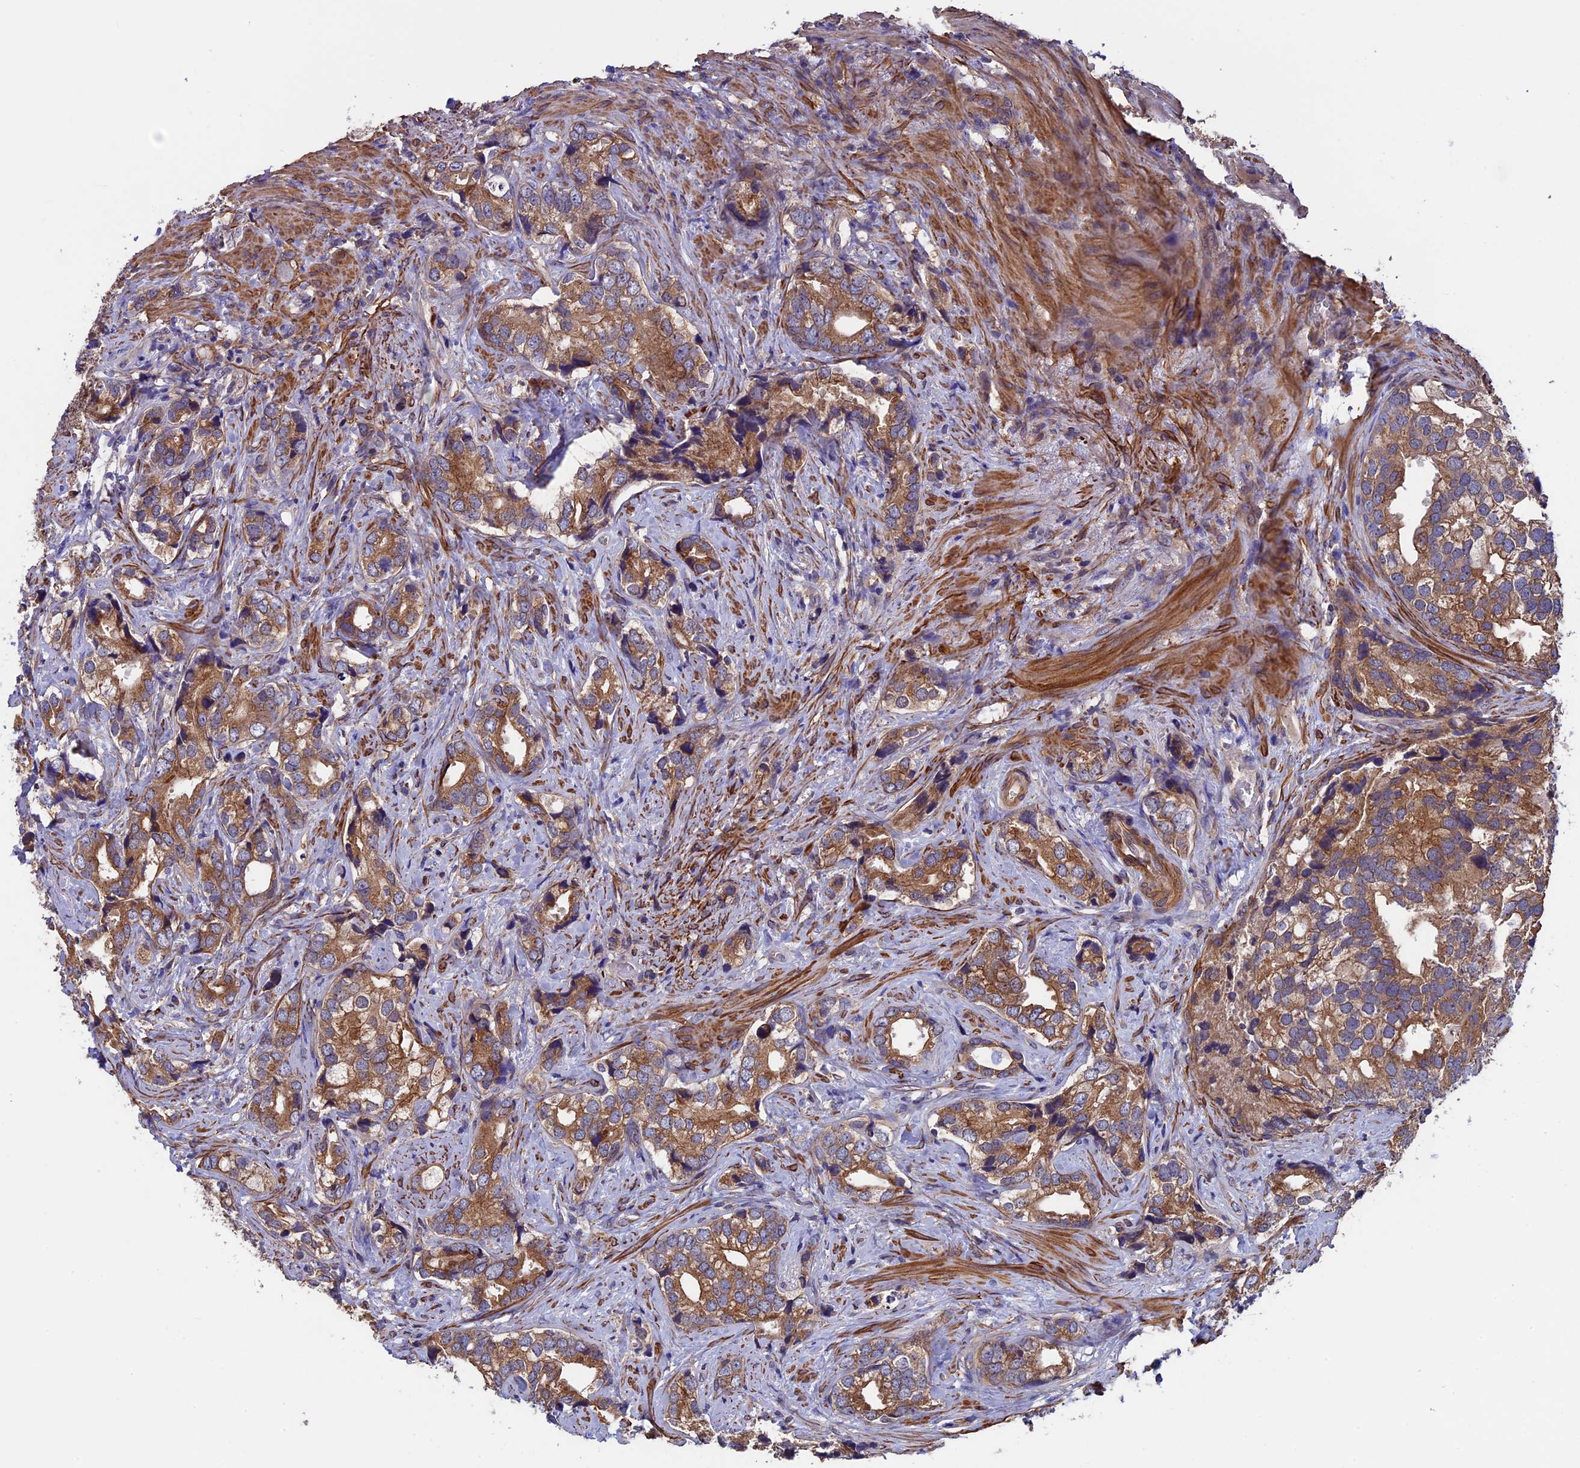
{"staining": {"intensity": "moderate", "quantity": ">75%", "location": "cytoplasmic/membranous"}, "tissue": "prostate cancer", "cell_type": "Tumor cells", "image_type": "cancer", "snomed": [{"axis": "morphology", "description": "Adenocarcinoma, High grade"}, {"axis": "topography", "description": "Prostate"}], "caption": "Tumor cells display medium levels of moderate cytoplasmic/membranous expression in about >75% of cells in human prostate cancer (adenocarcinoma (high-grade)). Using DAB (brown) and hematoxylin (blue) stains, captured at high magnification using brightfield microscopy.", "gene": "SLC9A5", "patient": {"sex": "male", "age": 75}}